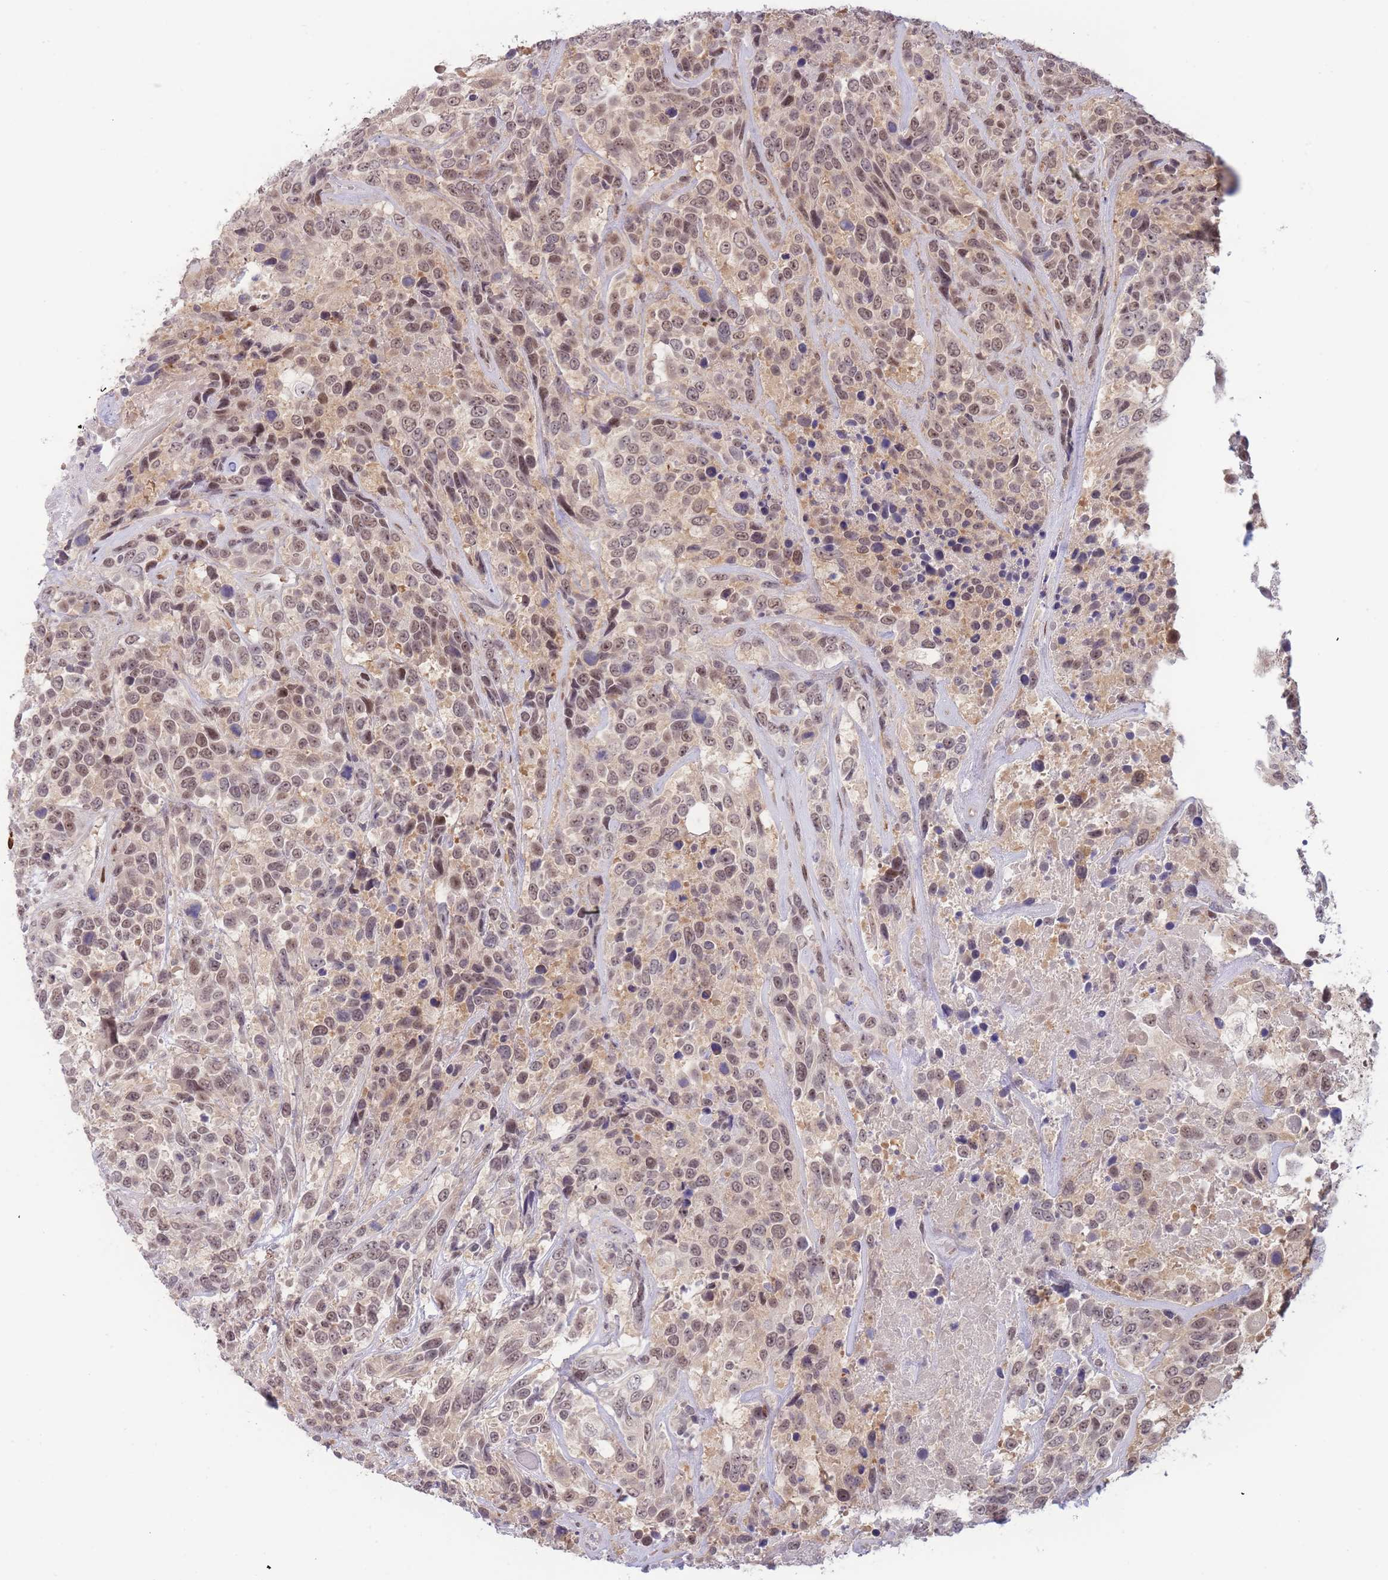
{"staining": {"intensity": "moderate", "quantity": "25%-75%", "location": "cytoplasmic/membranous,nuclear"}, "tissue": "urothelial cancer", "cell_type": "Tumor cells", "image_type": "cancer", "snomed": [{"axis": "morphology", "description": "Urothelial carcinoma, High grade"}, {"axis": "topography", "description": "Urinary bladder"}], "caption": "A brown stain highlights moderate cytoplasmic/membranous and nuclear positivity of a protein in human high-grade urothelial carcinoma tumor cells. Nuclei are stained in blue.", "gene": "DEAF1", "patient": {"sex": "female", "age": 70}}